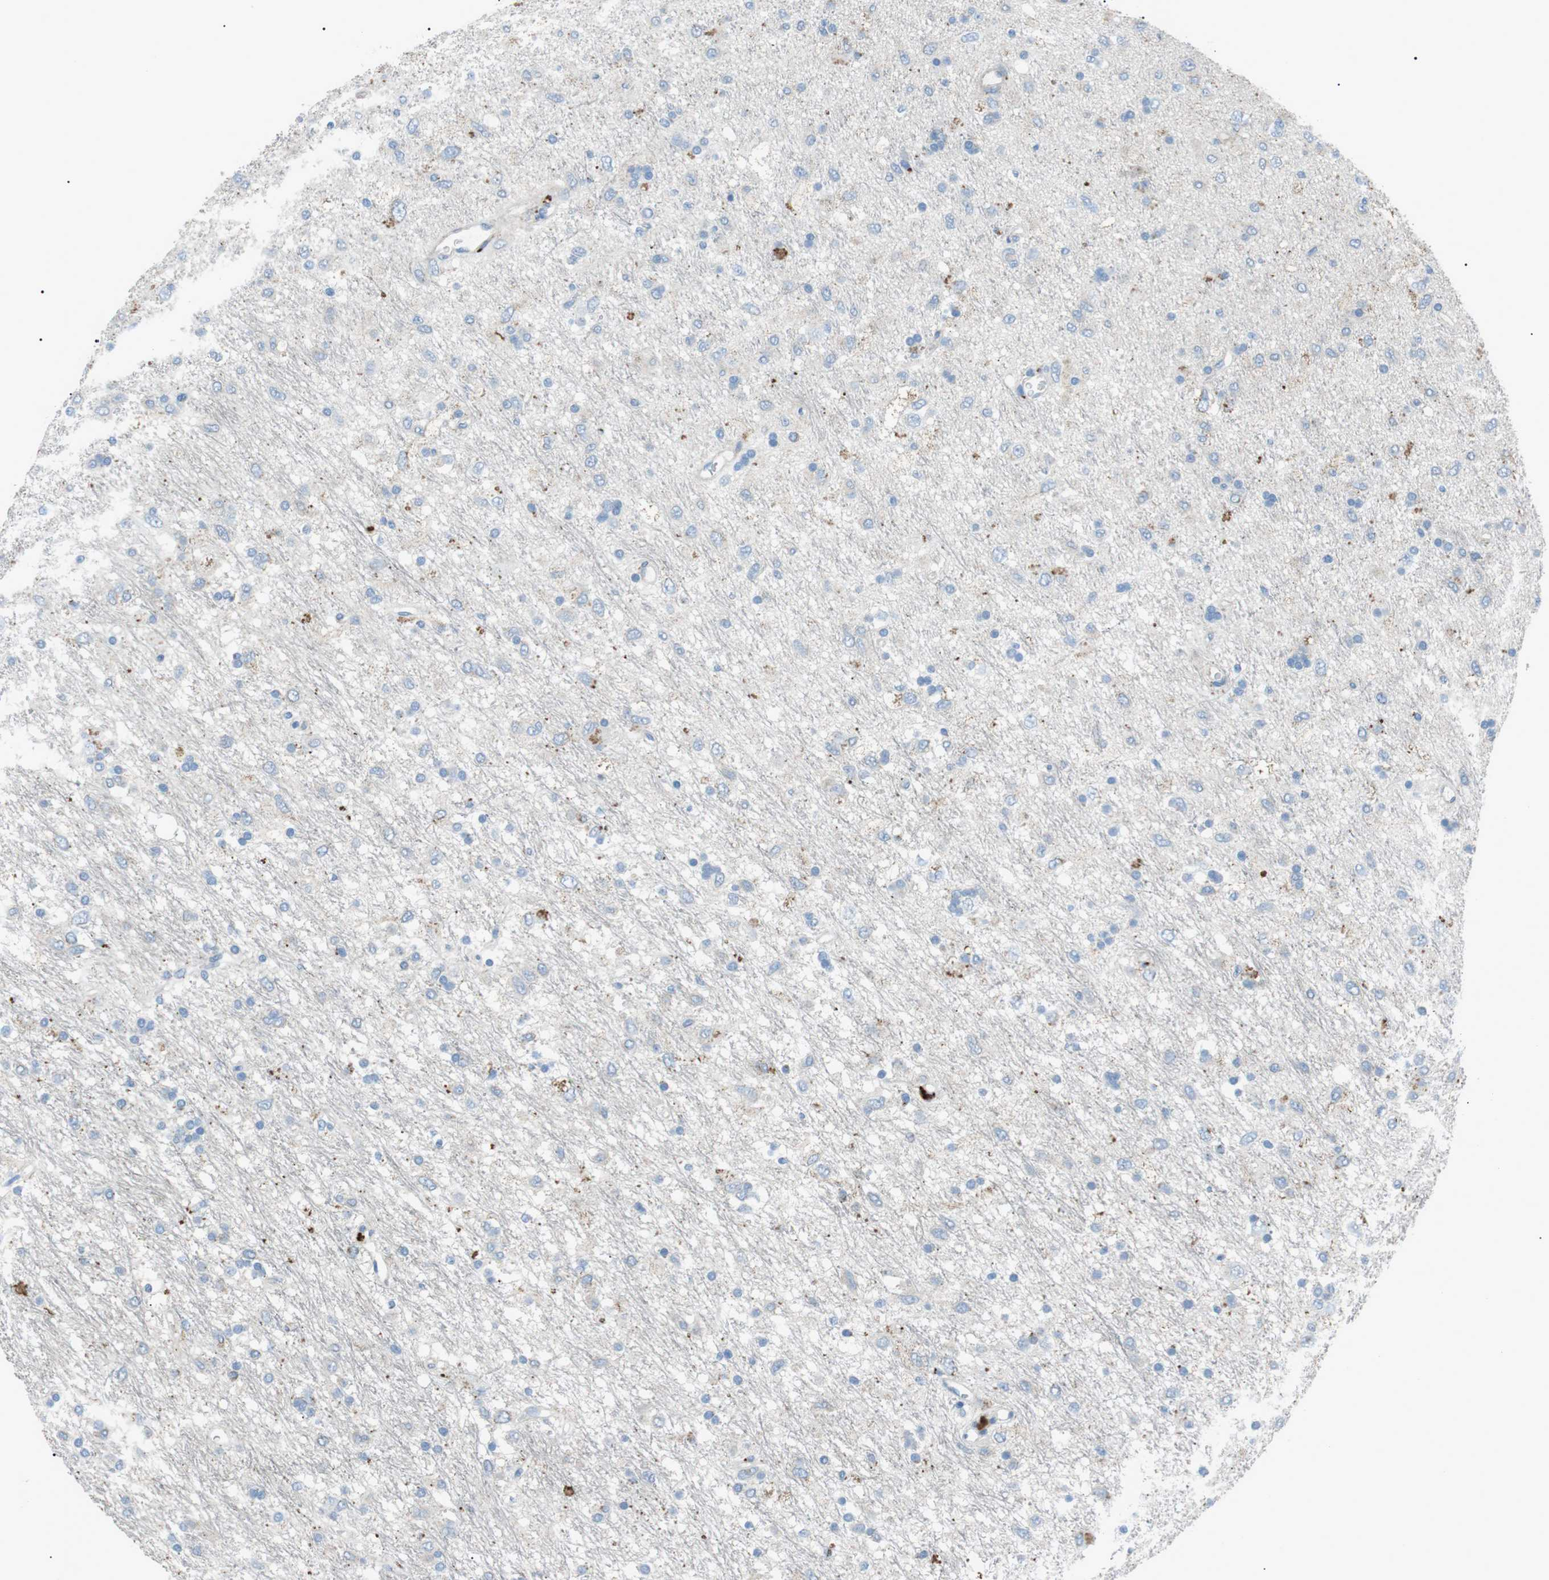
{"staining": {"intensity": "negative", "quantity": "none", "location": "none"}, "tissue": "glioma", "cell_type": "Tumor cells", "image_type": "cancer", "snomed": [{"axis": "morphology", "description": "Glioma, malignant, Low grade"}, {"axis": "topography", "description": "Brain"}], "caption": "Immunohistochemistry histopathology image of neoplastic tissue: malignant glioma (low-grade) stained with DAB shows no significant protein positivity in tumor cells.", "gene": "MTARC2", "patient": {"sex": "male", "age": 77}}